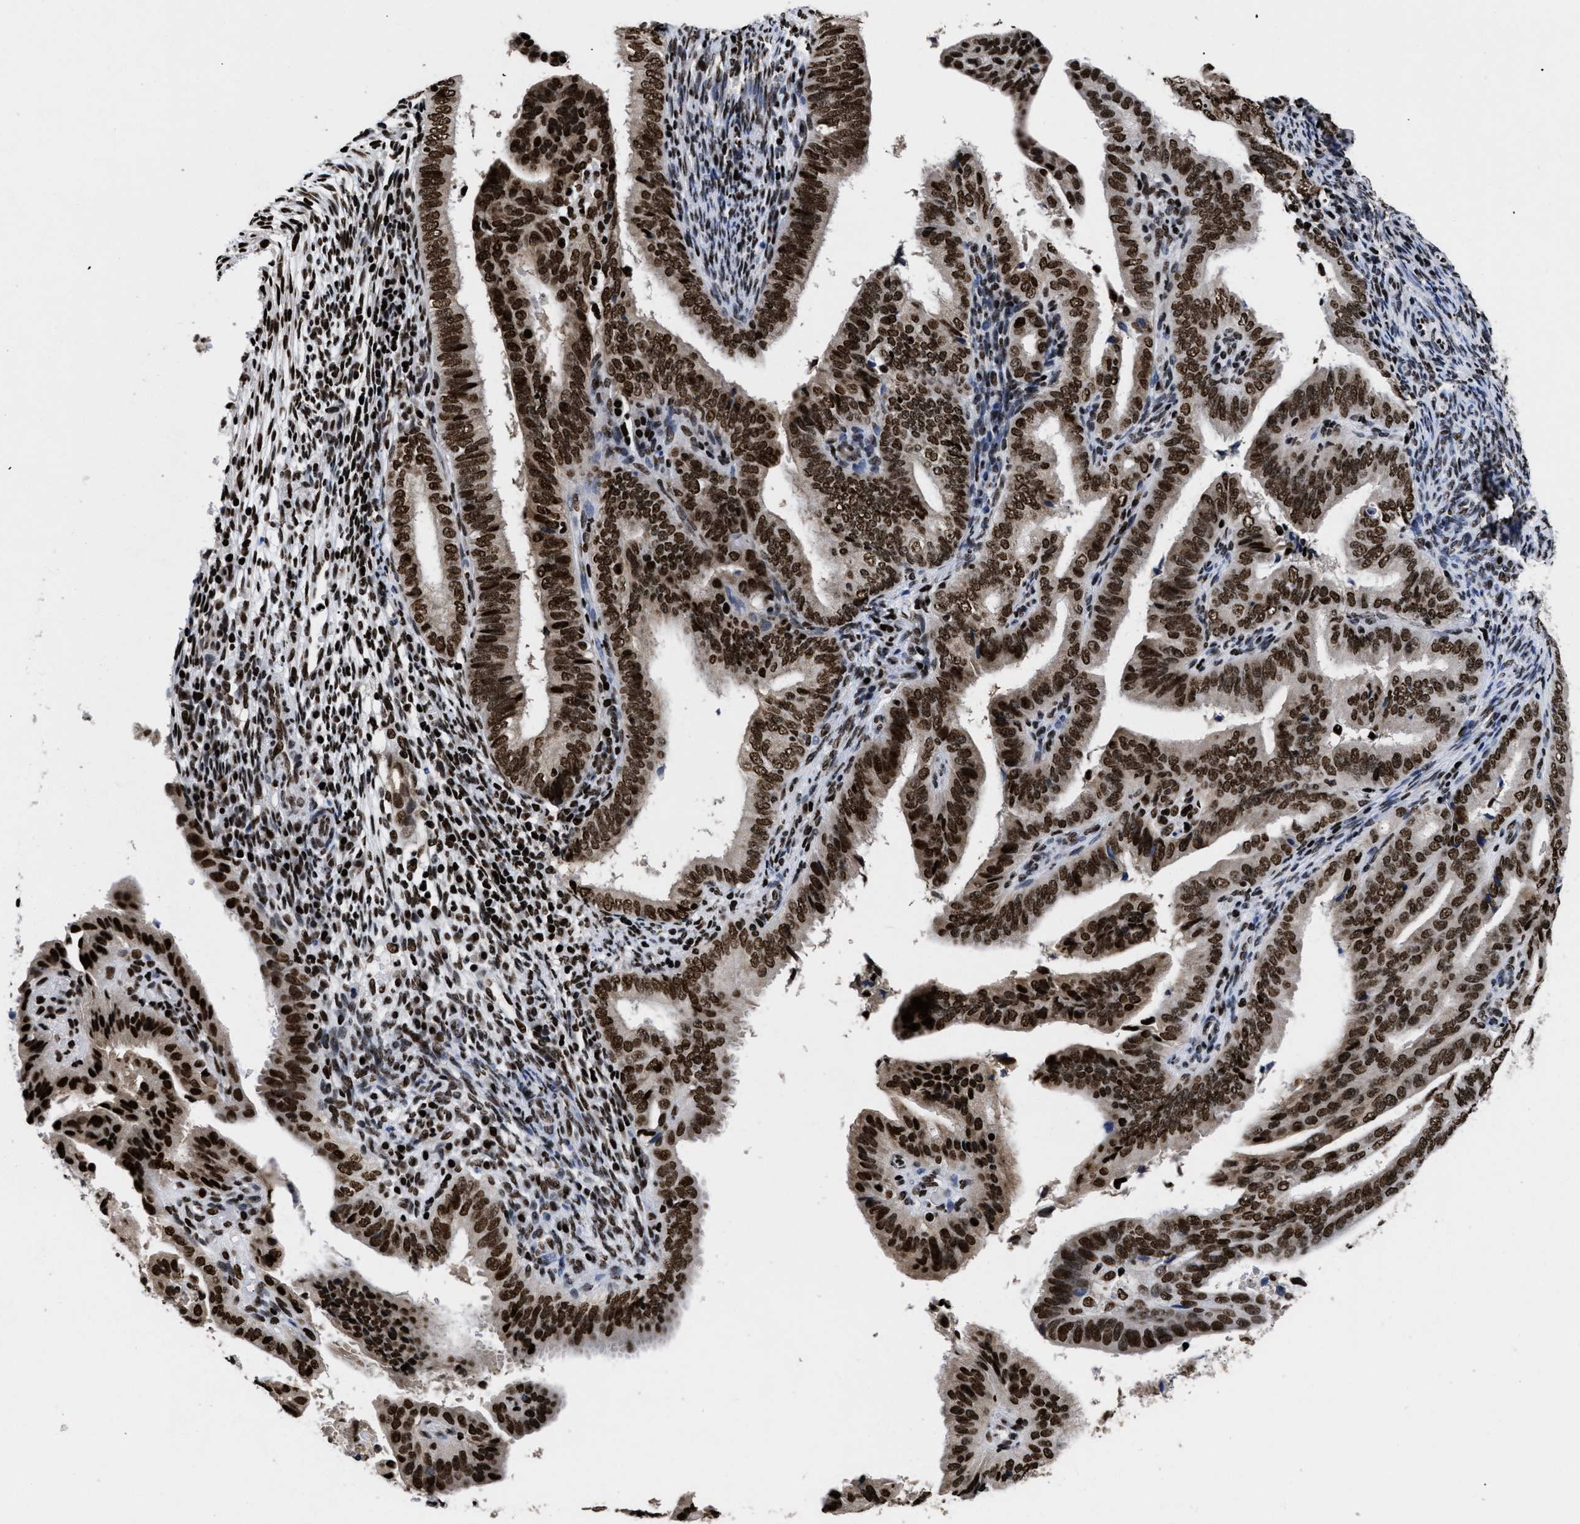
{"staining": {"intensity": "strong", "quantity": ">75%", "location": "nuclear"}, "tissue": "endometrial cancer", "cell_type": "Tumor cells", "image_type": "cancer", "snomed": [{"axis": "morphology", "description": "Adenocarcinoma, NOS"}, {"axis": "topography", "description": "Endometrium"}], "caption": "A brown stain shows strong nuclear positivity of a protein in human endometrial adenocarcinoma tumor cells.", "gene": "CALHM3", "patient": {"sex": "female", "age": 58}}